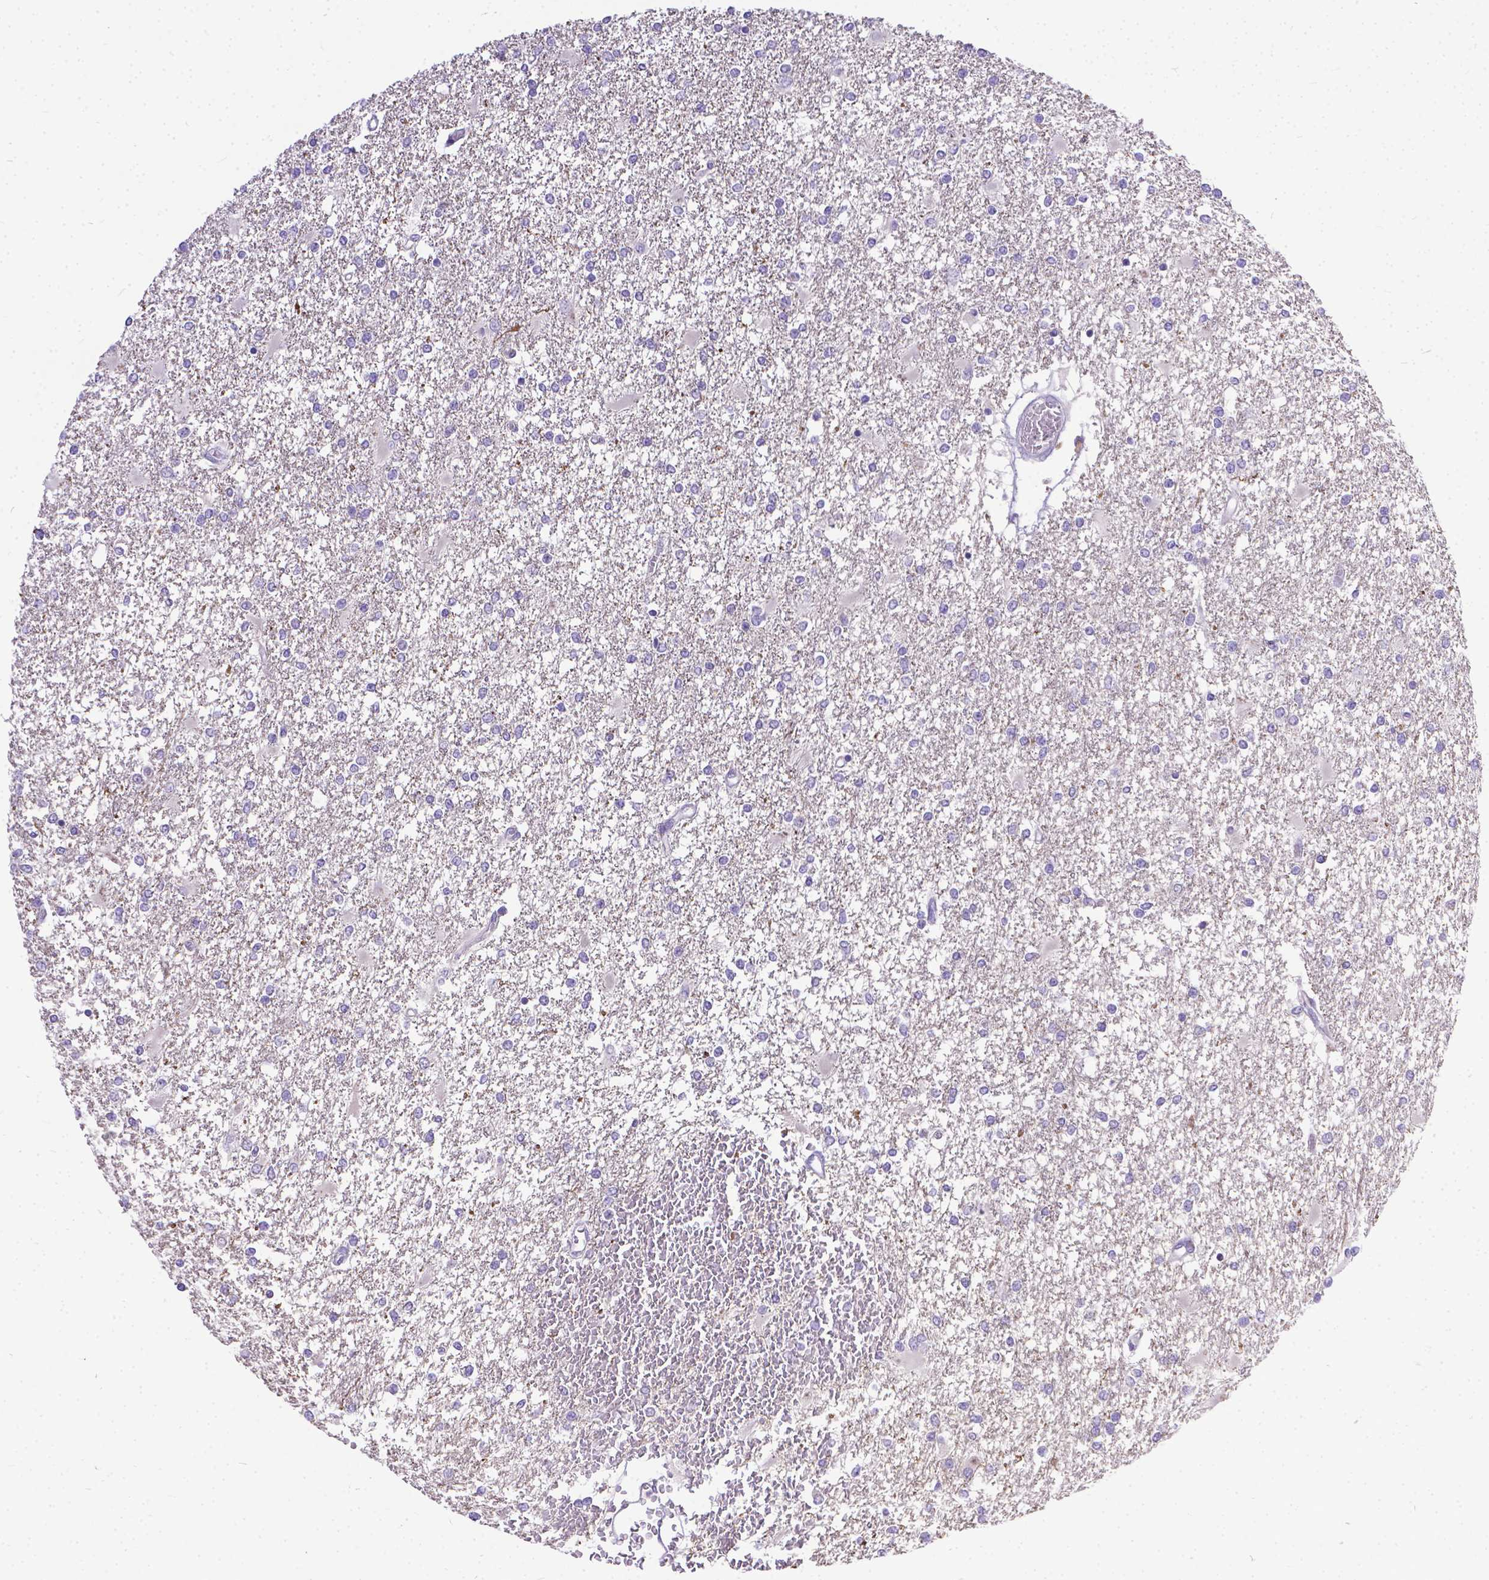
{"staining": {"intensity": "negative", "quantity": "none", "location": "none"}, "tissue": "glioma", "cell_type": "Tumor cells", "image_type": "cancer", "snomed": [{"axis": "morphology", "description": "Glioma, malignant, High grade"}, {"axis": "topography", "description": "Cerebral cortex"}], "caption": "Immunohistochemical staining of glioma displays no significant staining in tumor cells. The staining is performed using DAB (3,3'-diaminobenzidine) brown chromogen with nuclei counter-stained in using hematoxylin.", "gene": "TTLL6", "patient": {"sex": "male", "age": 79}}